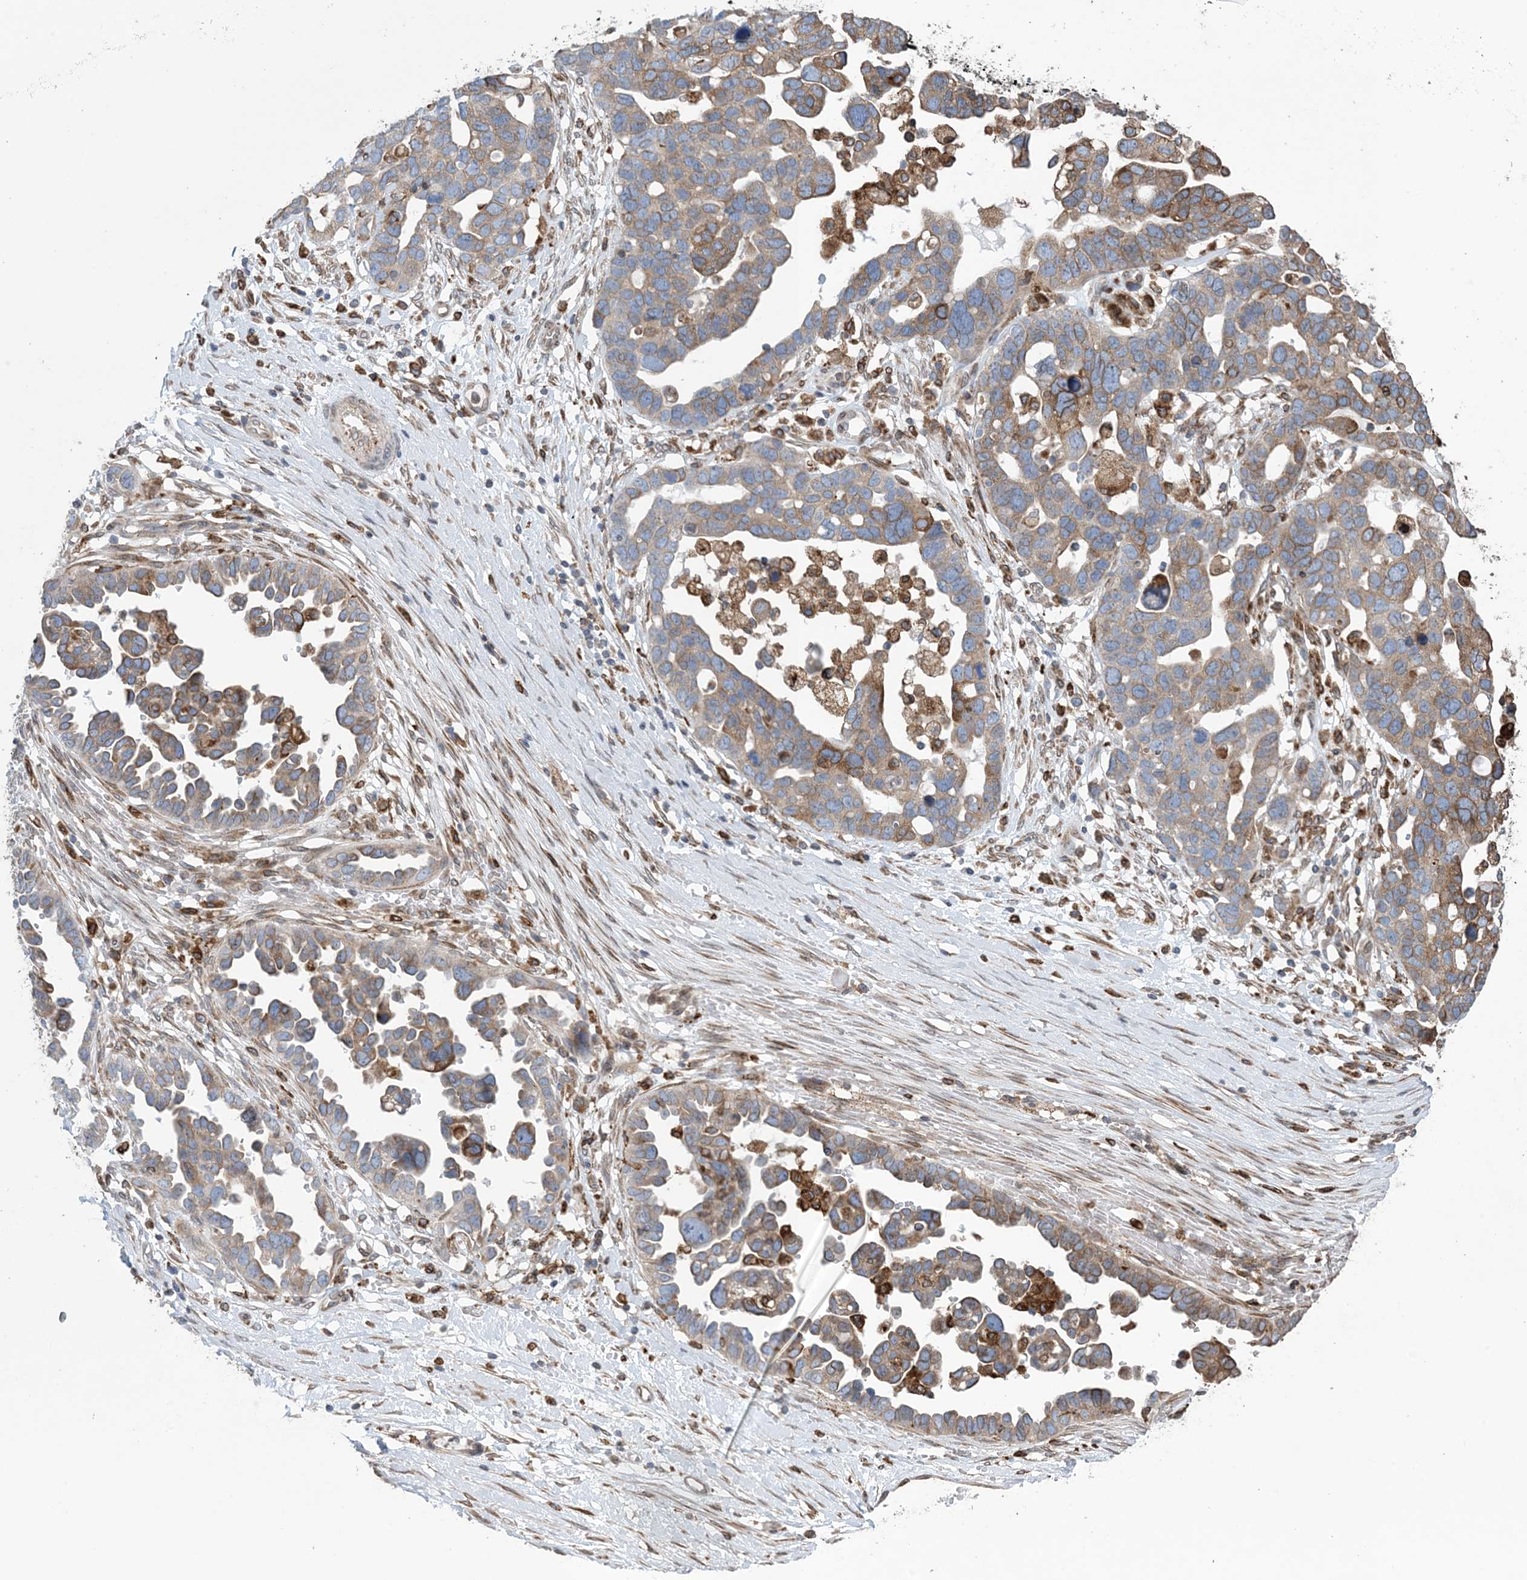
{"staining": {"intensity": "moderate", "quantity": ">75%", "location": "cytoplasmic/membranous"}, "tissue": "ovarian cancer", "cell_type": "Tumor cells", "image_type": "cancer", "snomed": [{"axis": "morphology", "description": "Cystadenocarcinoma, serous, NOS"}, {"axis": "topography", "description": "Ovary"}], "caption": "DAB (3,3'-diaminobenzidine) immunohistochemical staining of human ovarian serous cystadenocarcinoma displays moderate cytoplasmic/membranous protein expression in about >75% of tumor cells.", "gene": "SHANK1", "patient": {"sex": "female", "age": 54}}